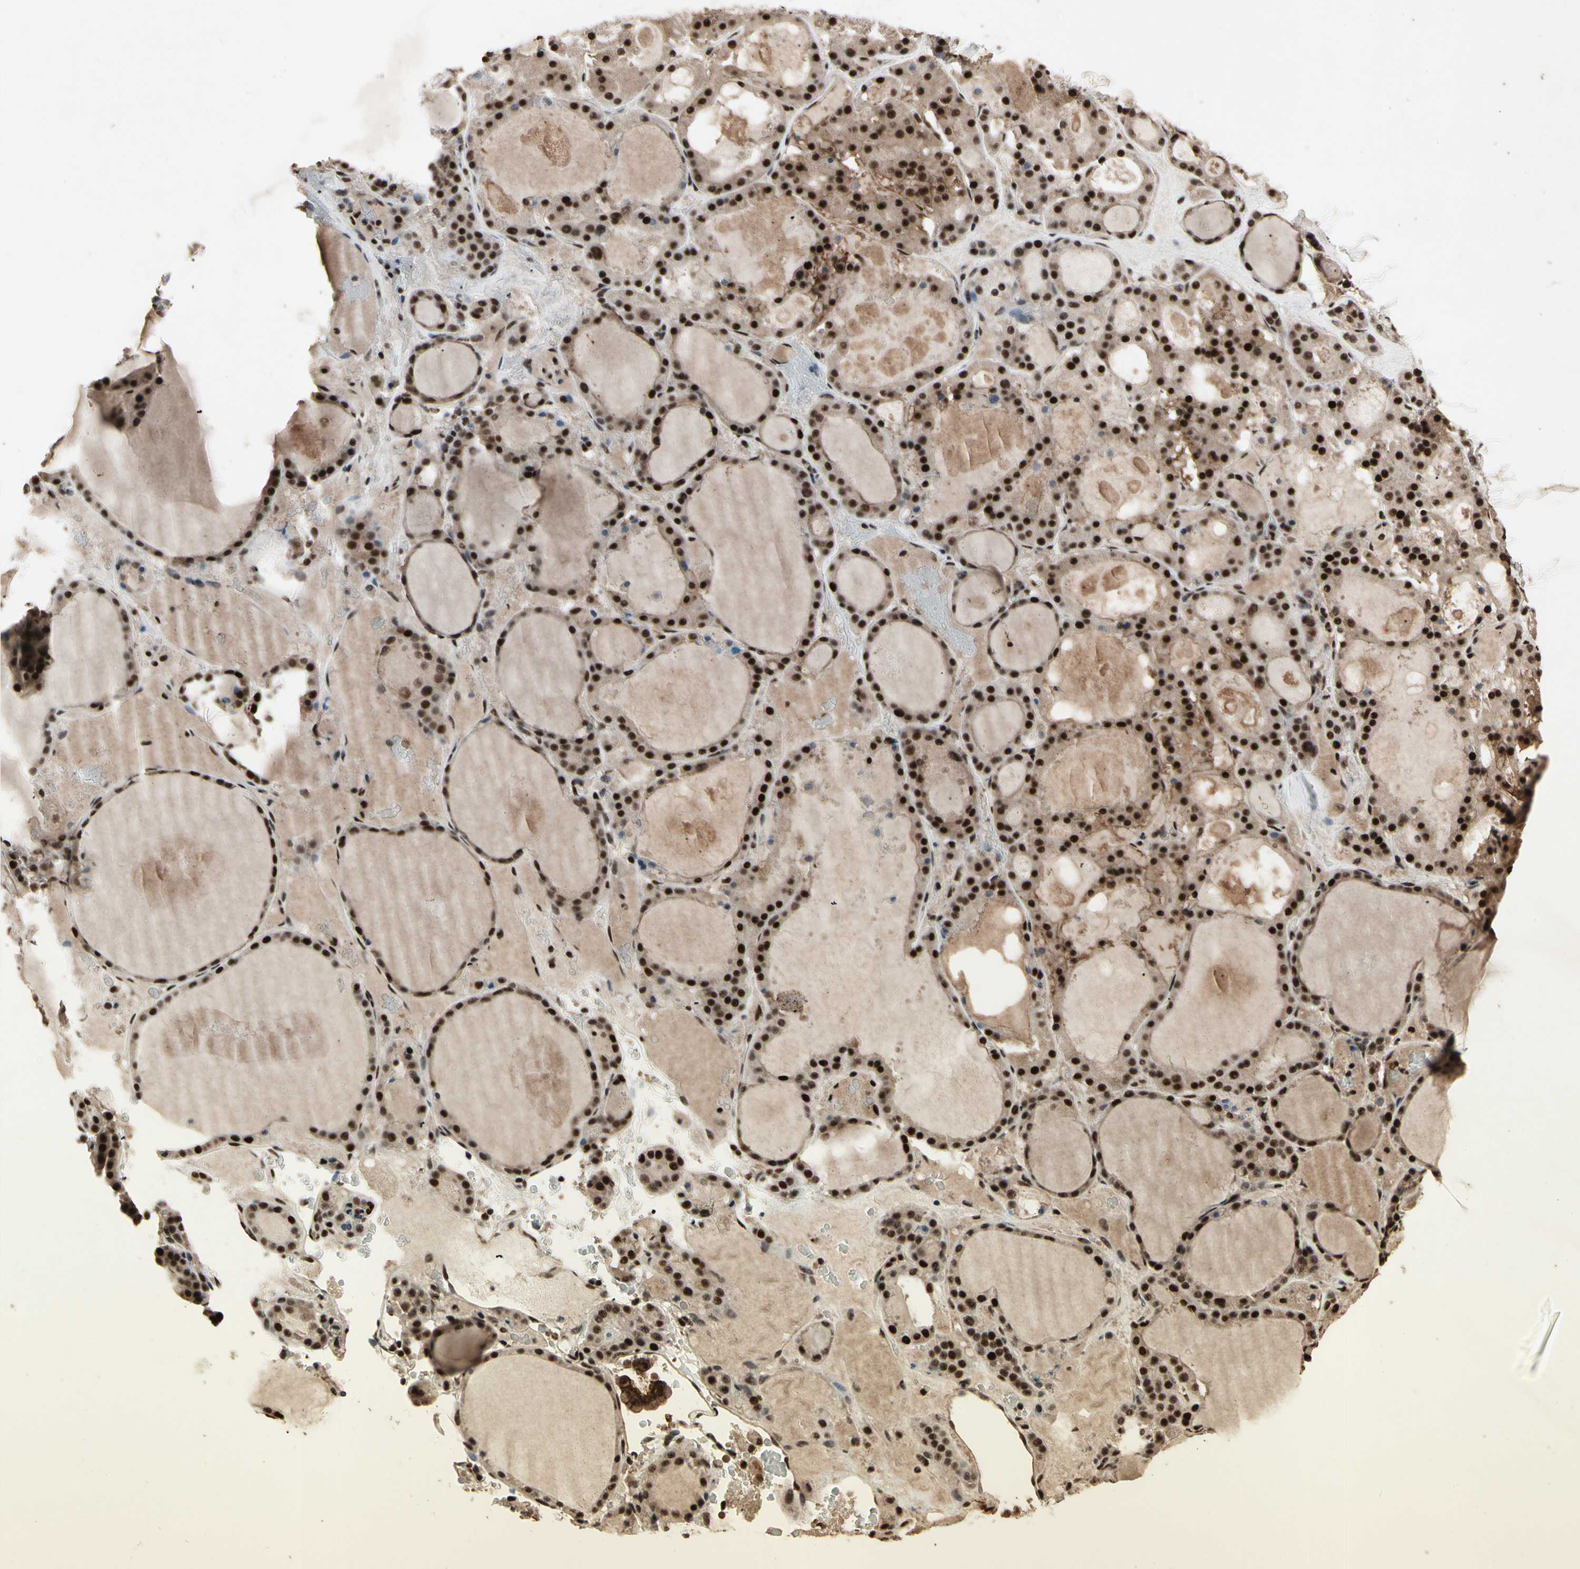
{"staining": {"intensity": "strong", "quantity": ">75%", "location": "cytoplasmic/membranous,nuclear"}, "tissue": "thyroid gland", "cell_type": "Glandular cells", "image_type": "normal", "snomed": [{"axis": "morphology", "description": "Normal tissue, NOS"}, {"axis": "morphology", "description": "Carcinoma, NOS"}, {"axis": "topography", "description": "Thyroid gland"}], "caption": "A micrograph of thyroid gland stained for a protein exhibits strong cytoplasmic/membranous,nuclear brown staining in glandular cells.", "gene": "TBX2", "patient": {"sex": "female", "age": 86}}